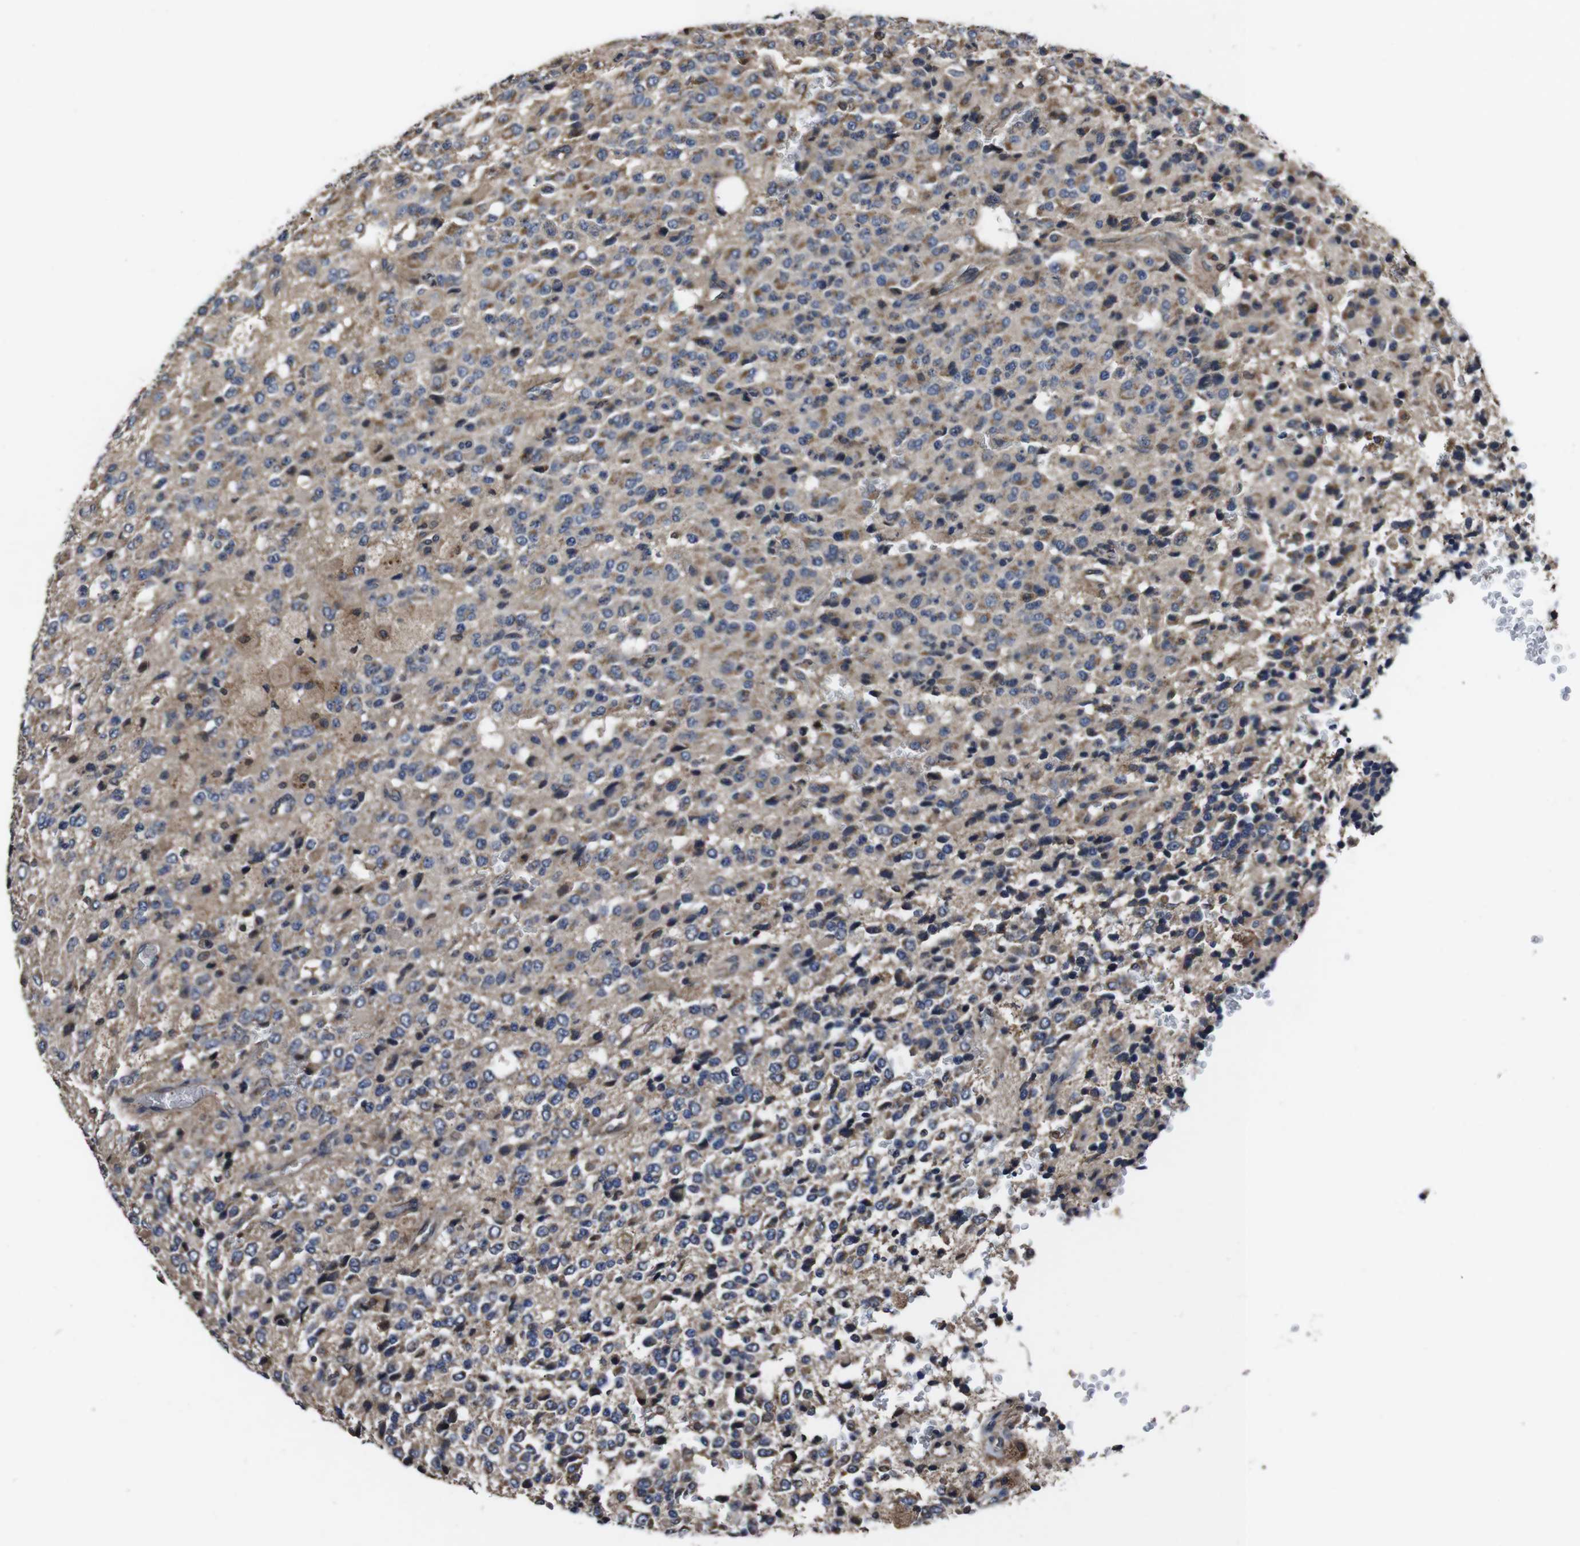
{"staining": {"intensity": "moderate", "quantity": "<25%", "location": "cytoplasmic/membranous"}, "tissue": "glioma", "cell_type": "Tumor cells", "image_type": "cancer", "snomed": [{"axis": "morphology", "description": "Glioma, malignant, High grade"}, {"axis": "topography", "description": "pancreas cauda"}], "caption": "Glioma stained for a protein (brown) demonstrates moderate cytoplasmic/membranous positive positivity in approximately <25% of tumor cells.", "gene": "CXCL11", "patient": {"sex": "male", "age": 60}}